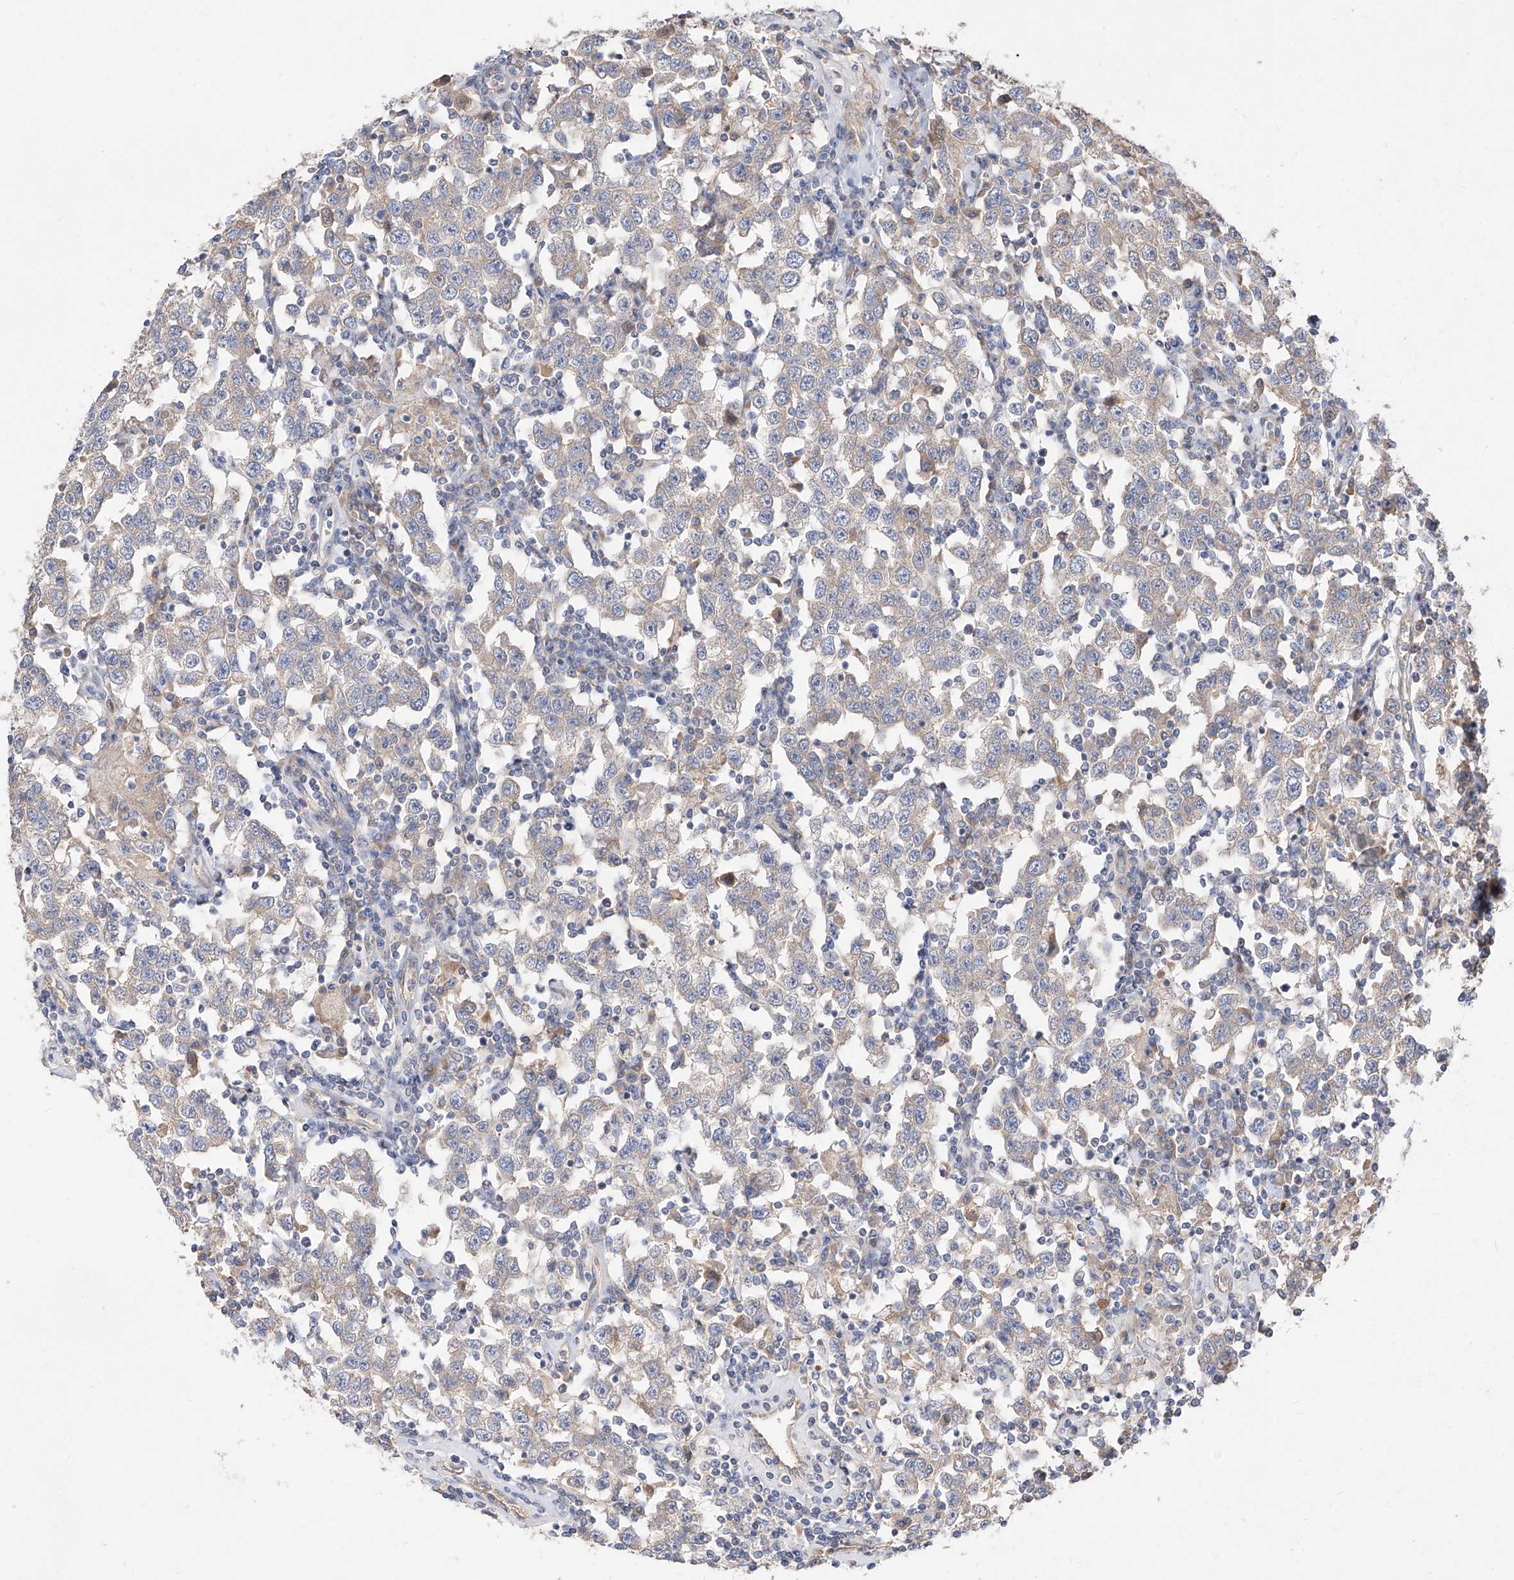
{"staining": {"intensity": "negative", "quantity": "none", "location": "none"}, "tissue": "testis cancer", "cell_type": "Tumor cells", "image_type": "cancer", "snomed": [{"axis": "morphology", "description": "Seminoma, NOS"}, {"axis": "topography", "description": "Testis"}], "caption": "Immunohistochemical staining of testis cancer (seminoma) shows no significant staining in tumor cells.", "gene": "DIRAS3", "patient": {"sex": "male", "age": 41}}